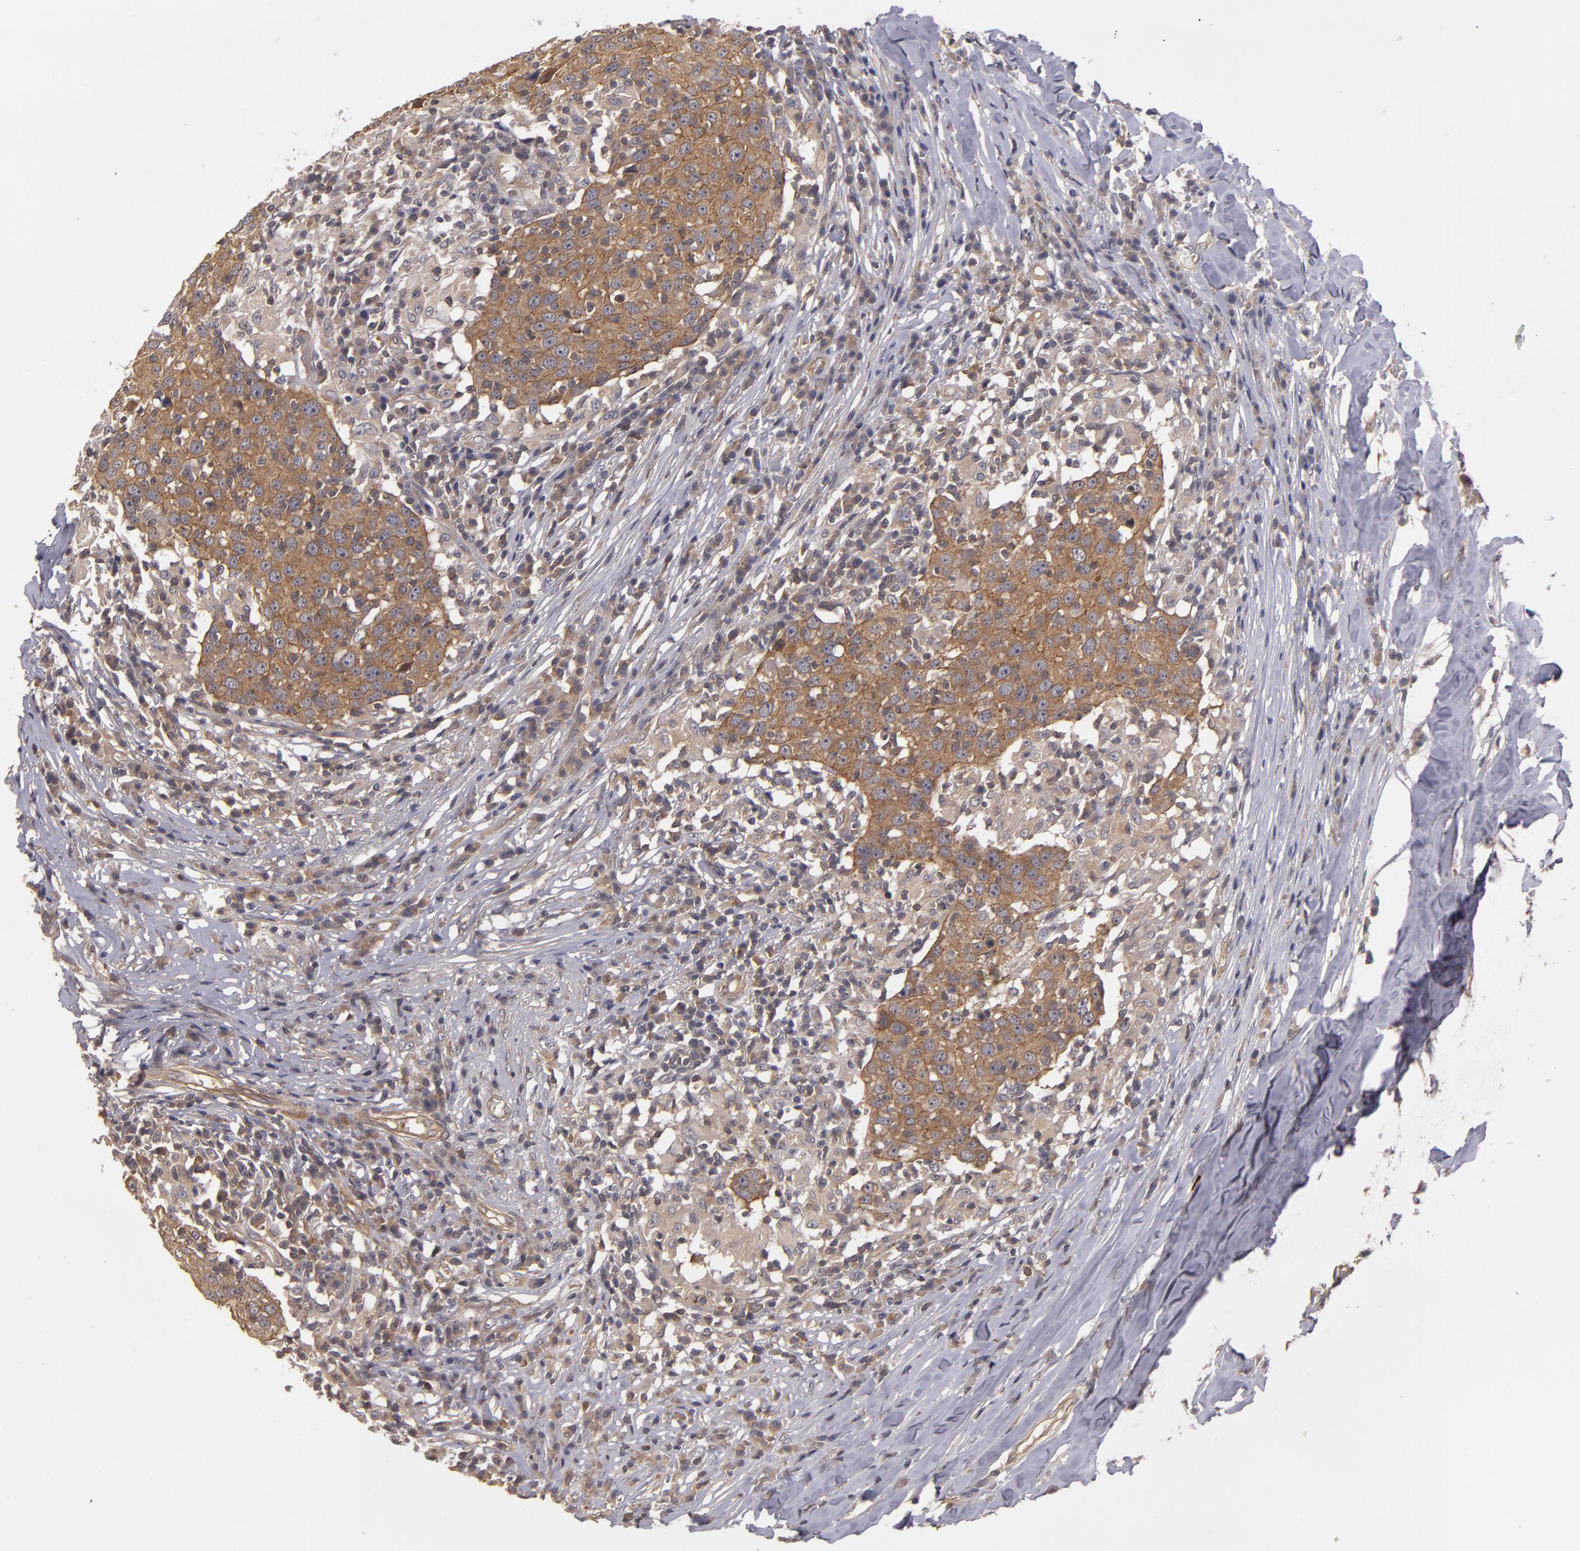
{"staining": {"intensity": "moderate", "quantity": ">75%", "location": "cytoplasmic/membranous"}, "tissue": "head and neck cancer", "cell_type": "Tumor cells", "image_type": "cancer", "snomed": [{"axis": "morphology", "description": "Adenocarcinoma, NOS"}, {"axis": "topography", "description": "Salivary gland"}, {"axis": "topography", "description": "Head-Neck"}], "caption": "Immunohistochemical staining of human adenocarcinoma (head and neck) exhibits medium levels of moderate cytoplasmic/membranous protein expression in about >75% of tumor cells.", "gene": "CTSO", "patient": {"sex": "female", "age": 65}}